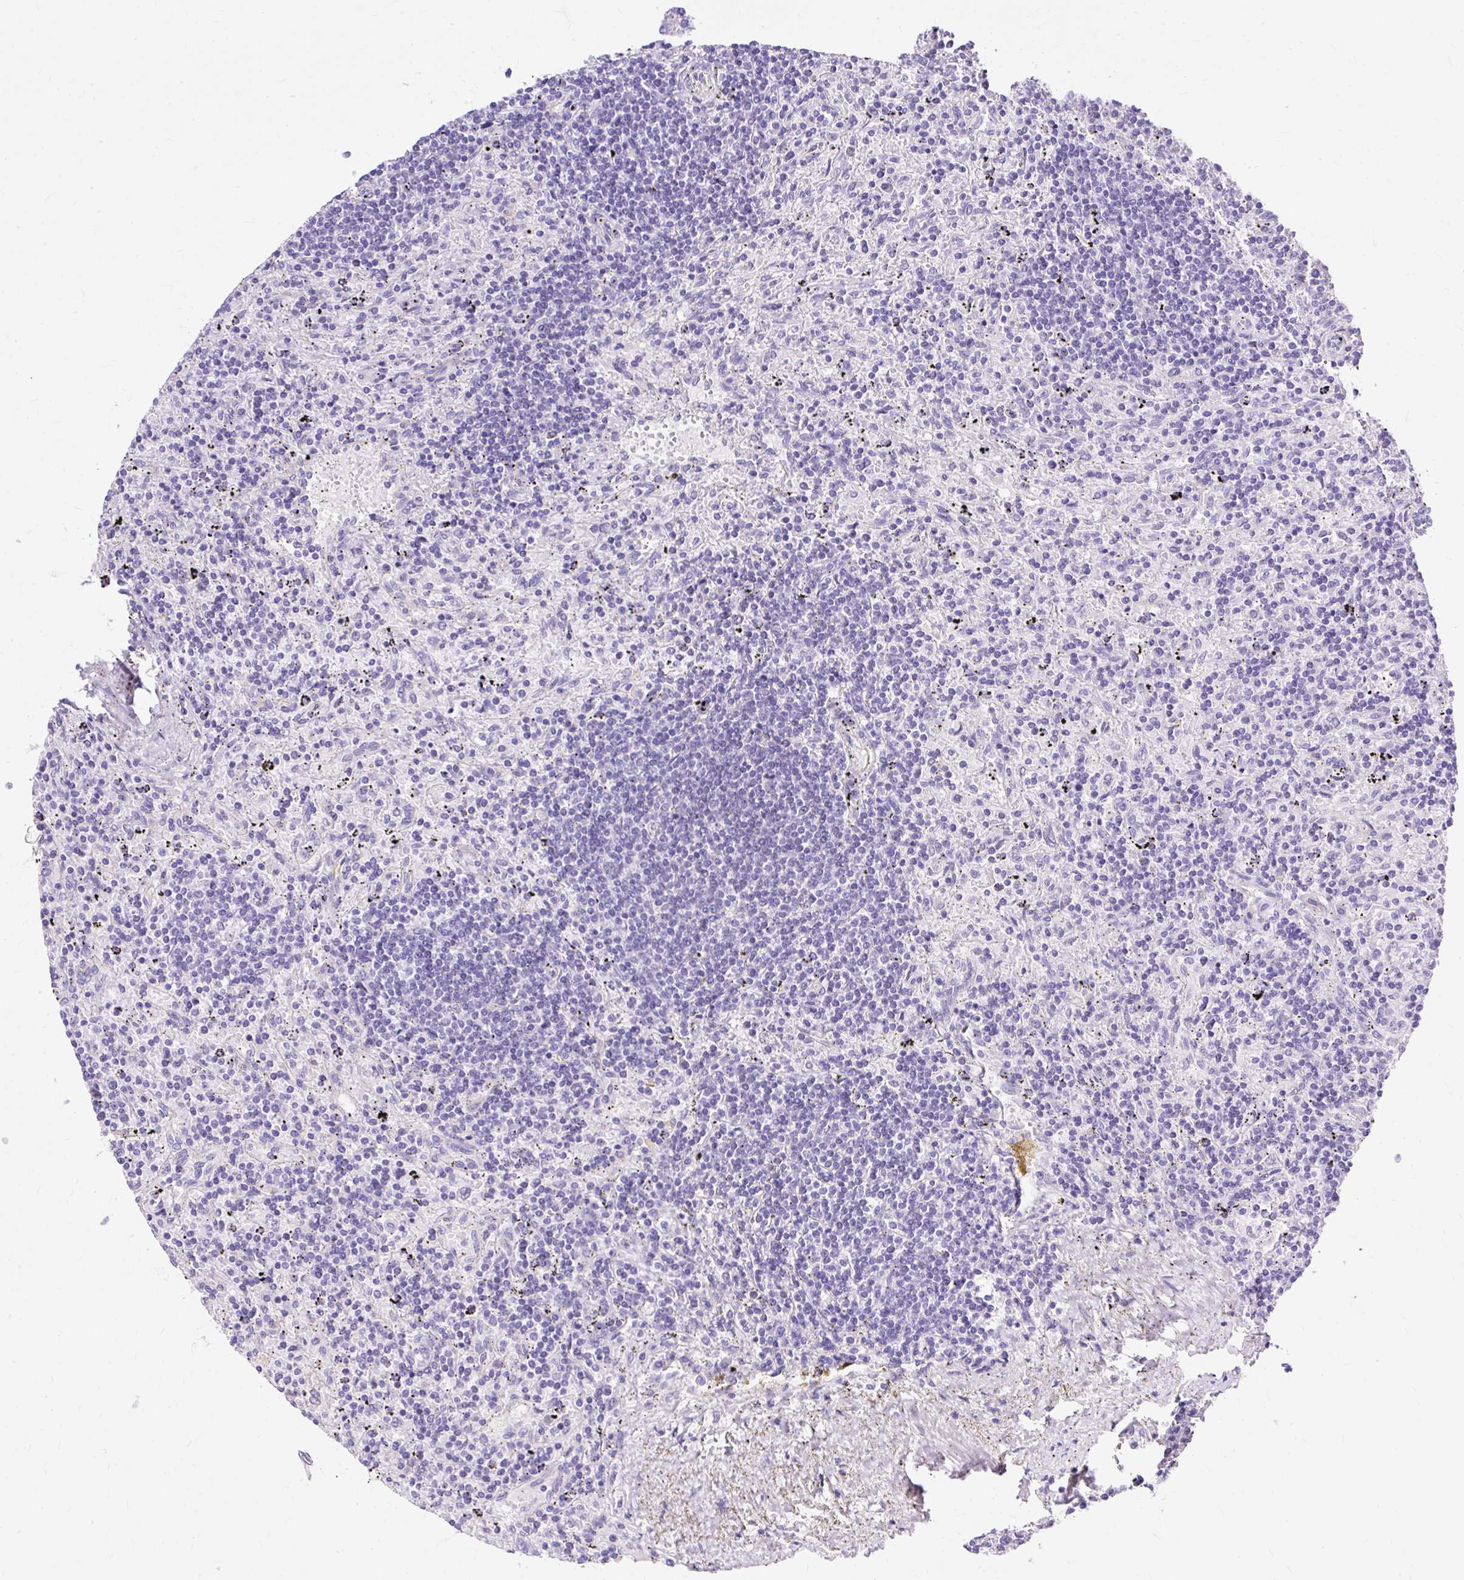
{"staining": {"intensity": "negative", "quantity": "none", "location": "none"}, "tissue": "lymphoma", "cell_type": "Tumor cells", "image_type": "cancer", "snomed": [{"axis": "morphology", "description": "Malignant lymphoma, non-Hodgkin's type, Low grade"}, {"axis": "topography", "description": "Spleen"}], "caption": "Tumor cells are negative for protein expression in human malignant lymphoma, non-Hodgkin's type (low-grade). The staining was performed using DAB (3,3'-diaminobenzidine) to visualize the protein expression in brown, while the nuclei were stained in blue with hematoxylin (Magnification: 20x).", "gene": "MYO6", "patient": {"sex": "male", "age": 76}}